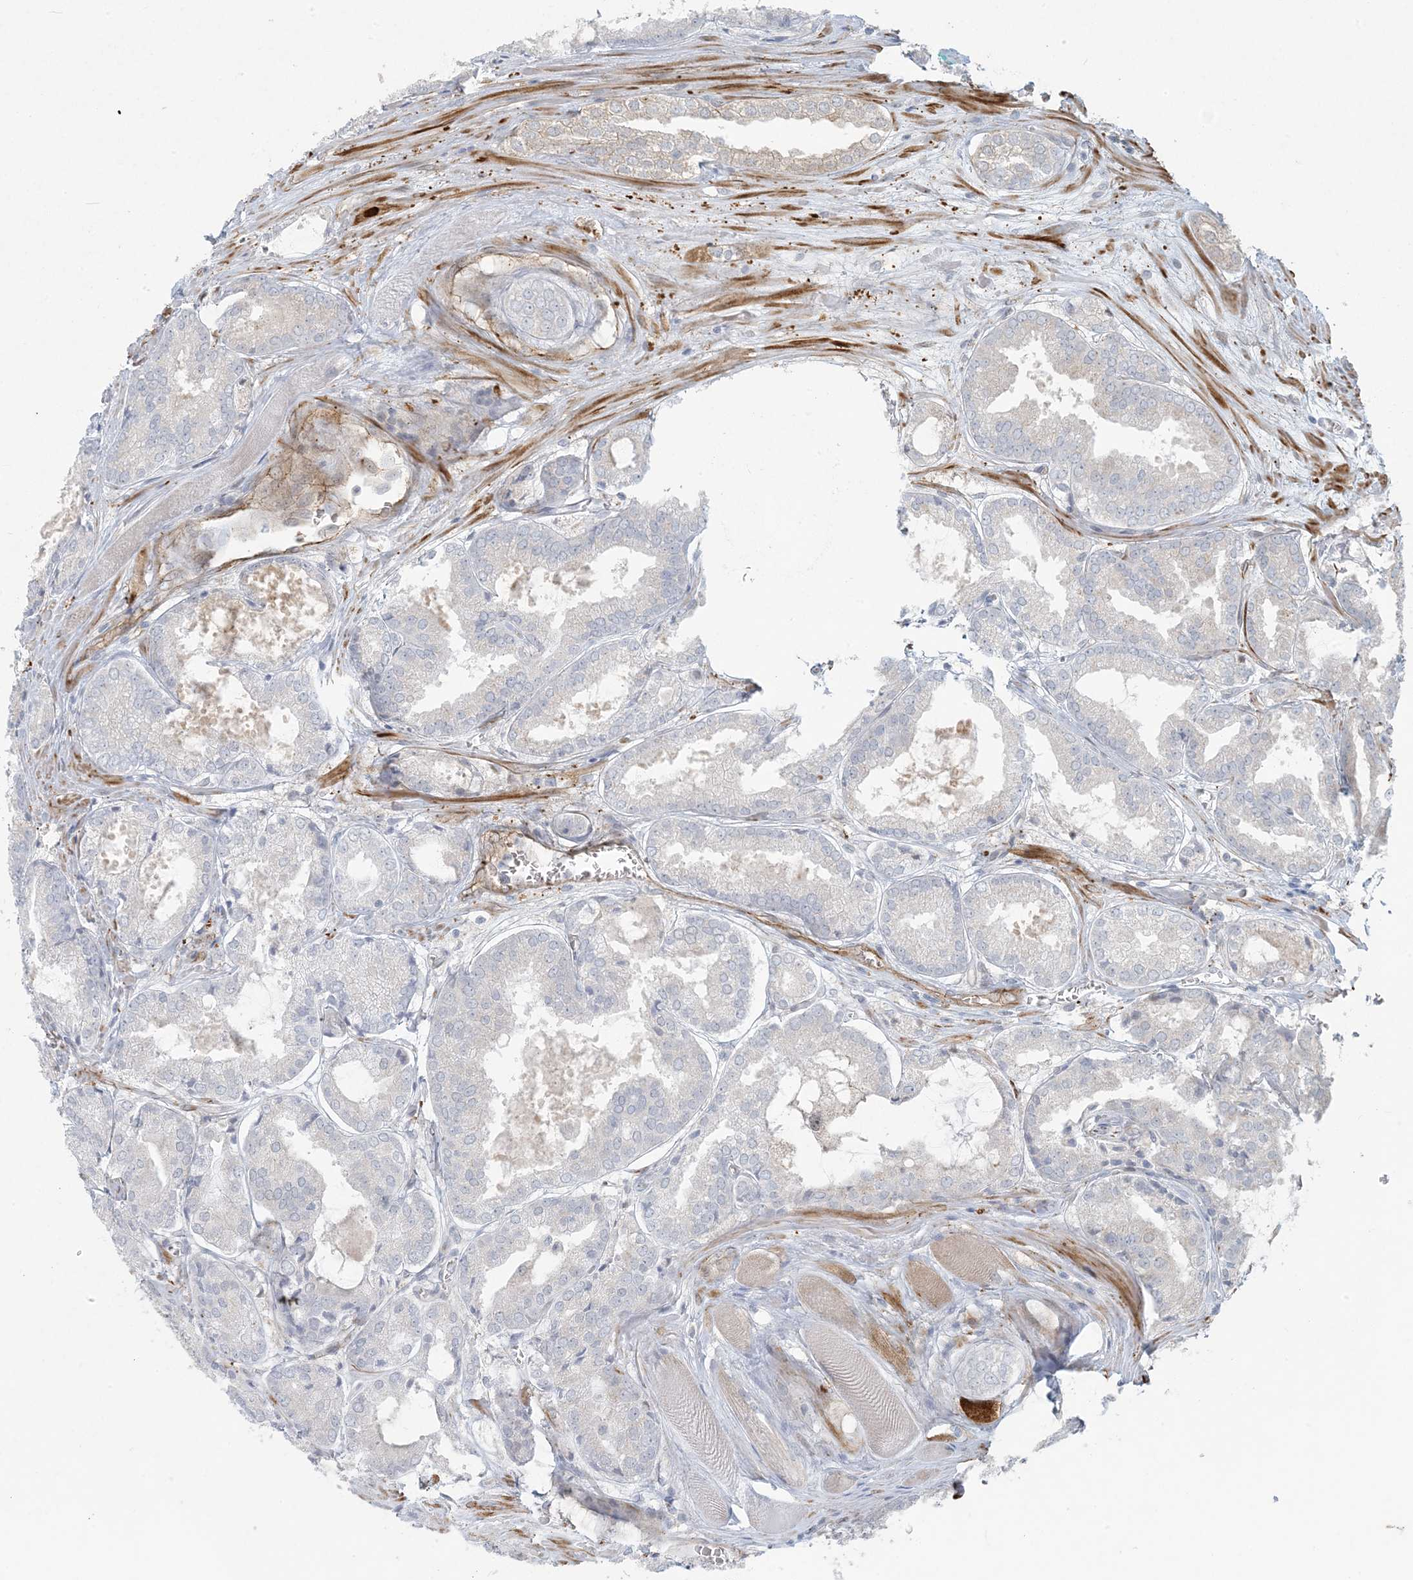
{"staining": {"intensity": "negative", "quantity": "none", "location": "none"}, "tissue": "prostate cancer", "cell_type": "Tumor cells", "image_type": "cancer", "snomed": [{"axis": "morphology", "description": "Adenocarcinoma, Low grade"}, {"axis": "topography", "description": "Prostate"}], "caption": "Prostate low-grade adenocarcinoma was stained to show a protein in brown. There is no significant staining in tumor cells.", "gene": "BCORL1", "patient": {"sex": "male", "age": 67}}